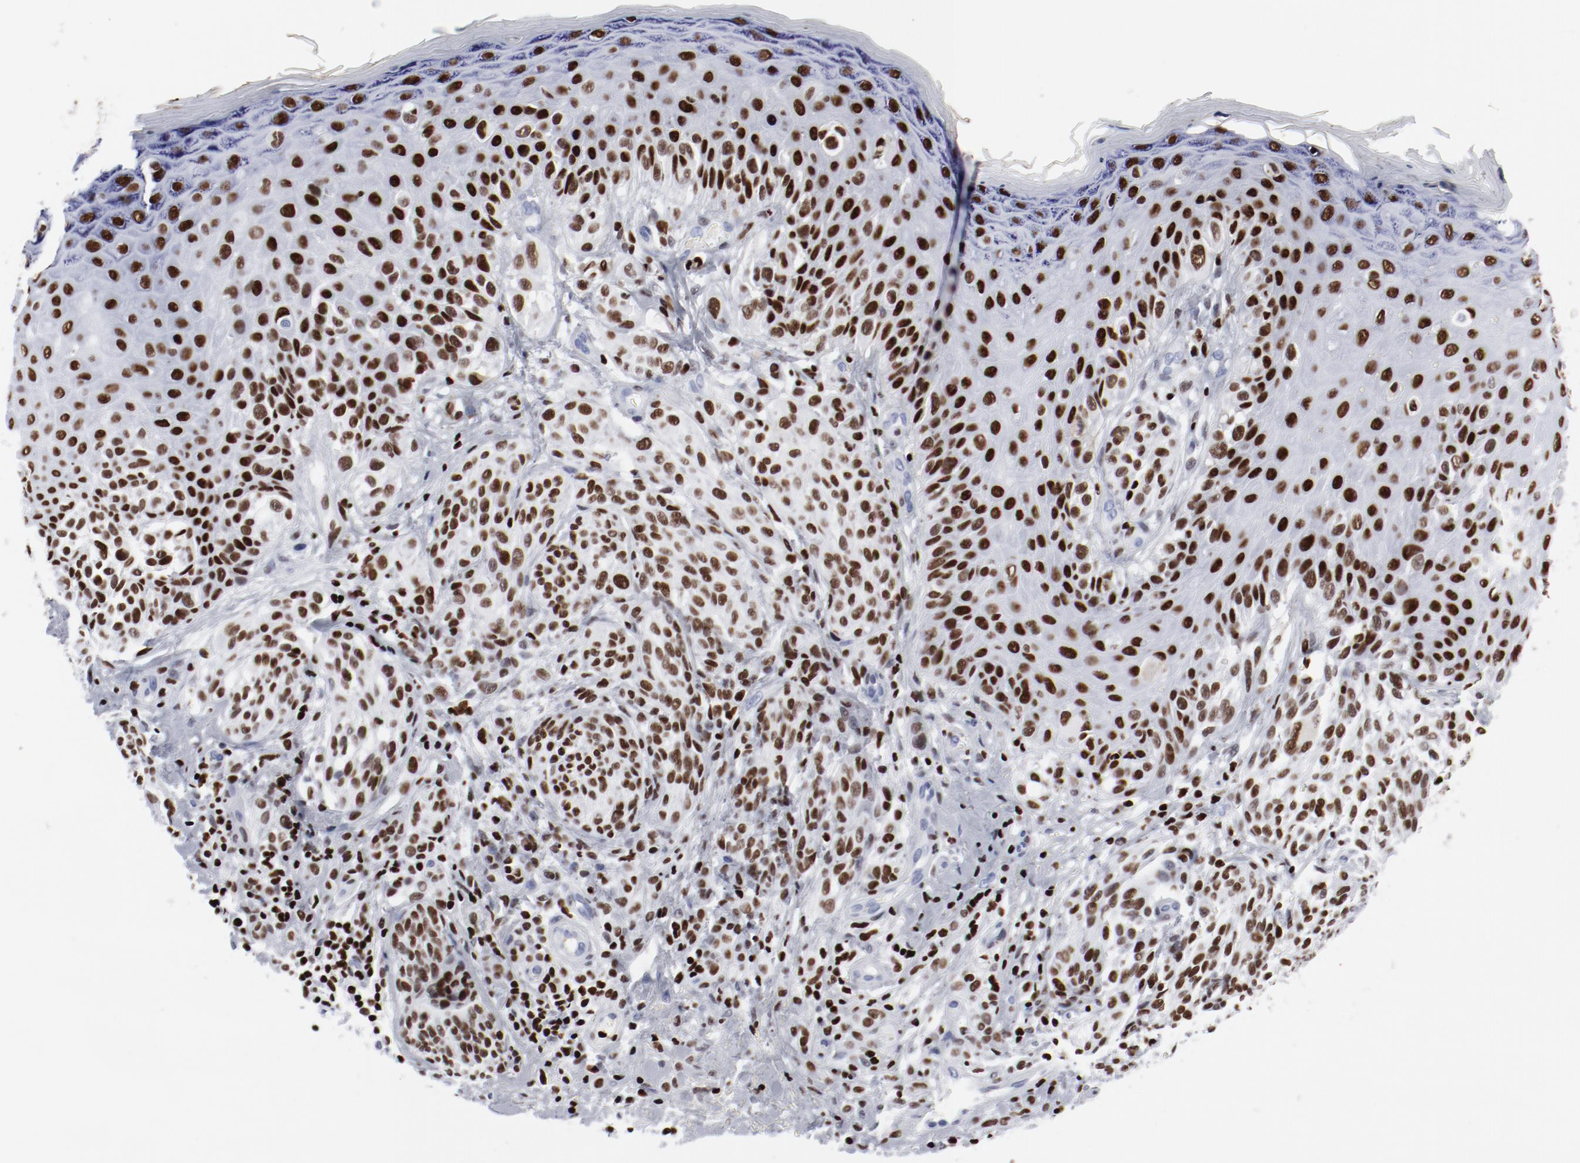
{"staining": {"intensity": "strong", "quantity": ">75%", "location": "nuclear"}, "tissue": "melanoma", "cell_type": "Tumor cells", "image_type": "cancer", "snomed": [{"axis": "morphology", "description": "Malignant melanoma, NOS"}, {"axis": "topography", "description": "Skin"}], "caption": "Human malignant melanoma stained with a protein marker displays strong staining in tumor cells.", "gene": "SMARCC2", "patient": {"sex": "male", "age": 57}}